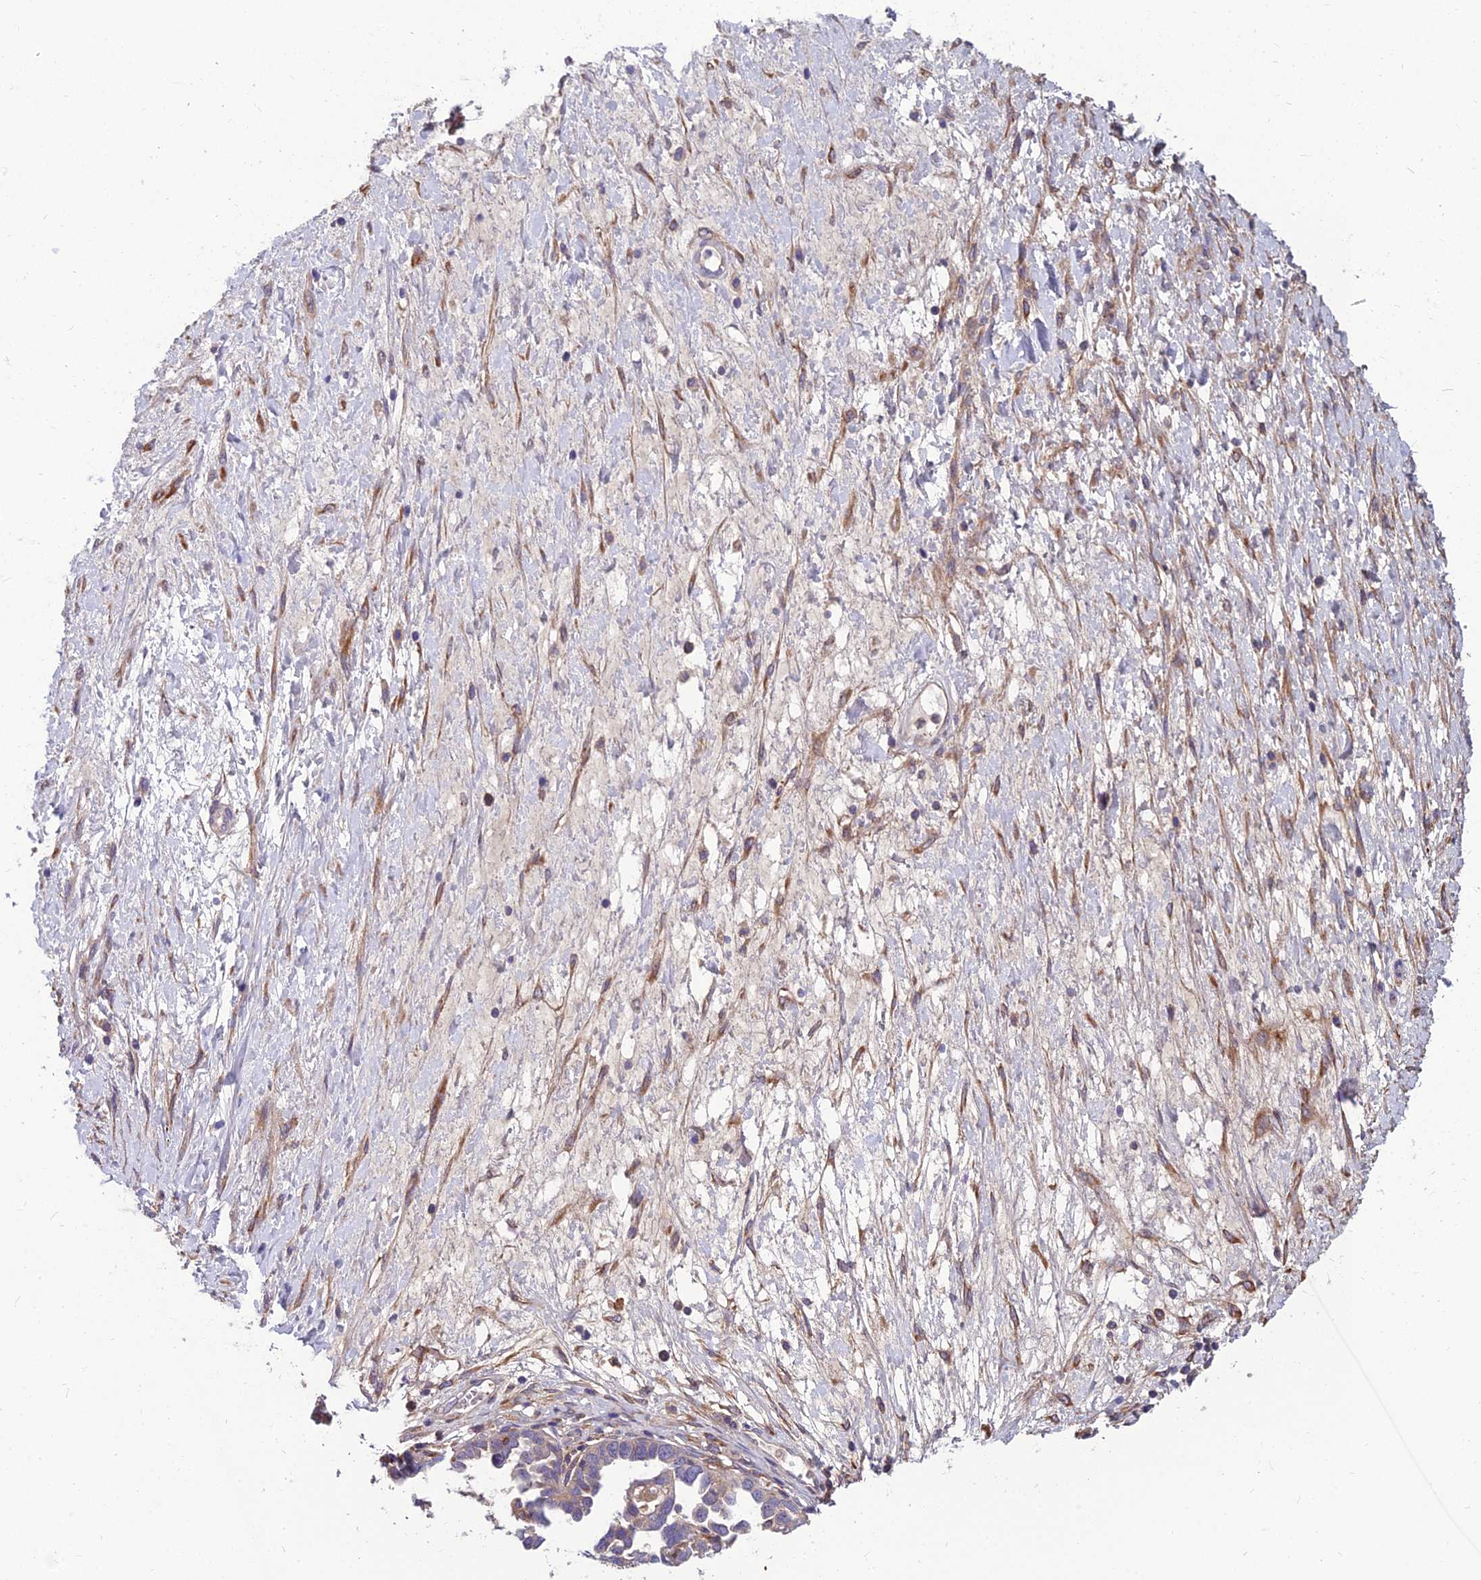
{"staining": {"intensity": "negative", "quantity": "none", "location": "none"}, "tissue": "ovarian cancer", "cell_type": "Tumor cells", "image_type": "cancer", "snomed": [{"axis": "morphology", "description": "Cystadenocarcinoma, serous, NOS"}, {"axis": "topography", "description": "Ovary"}], "caption": "There is no significant staining in tumor cells of ovarian serous cystadenocarcinoma.", "gene": "UMAD1", "patient": {"sex": "female", "age": 54}}